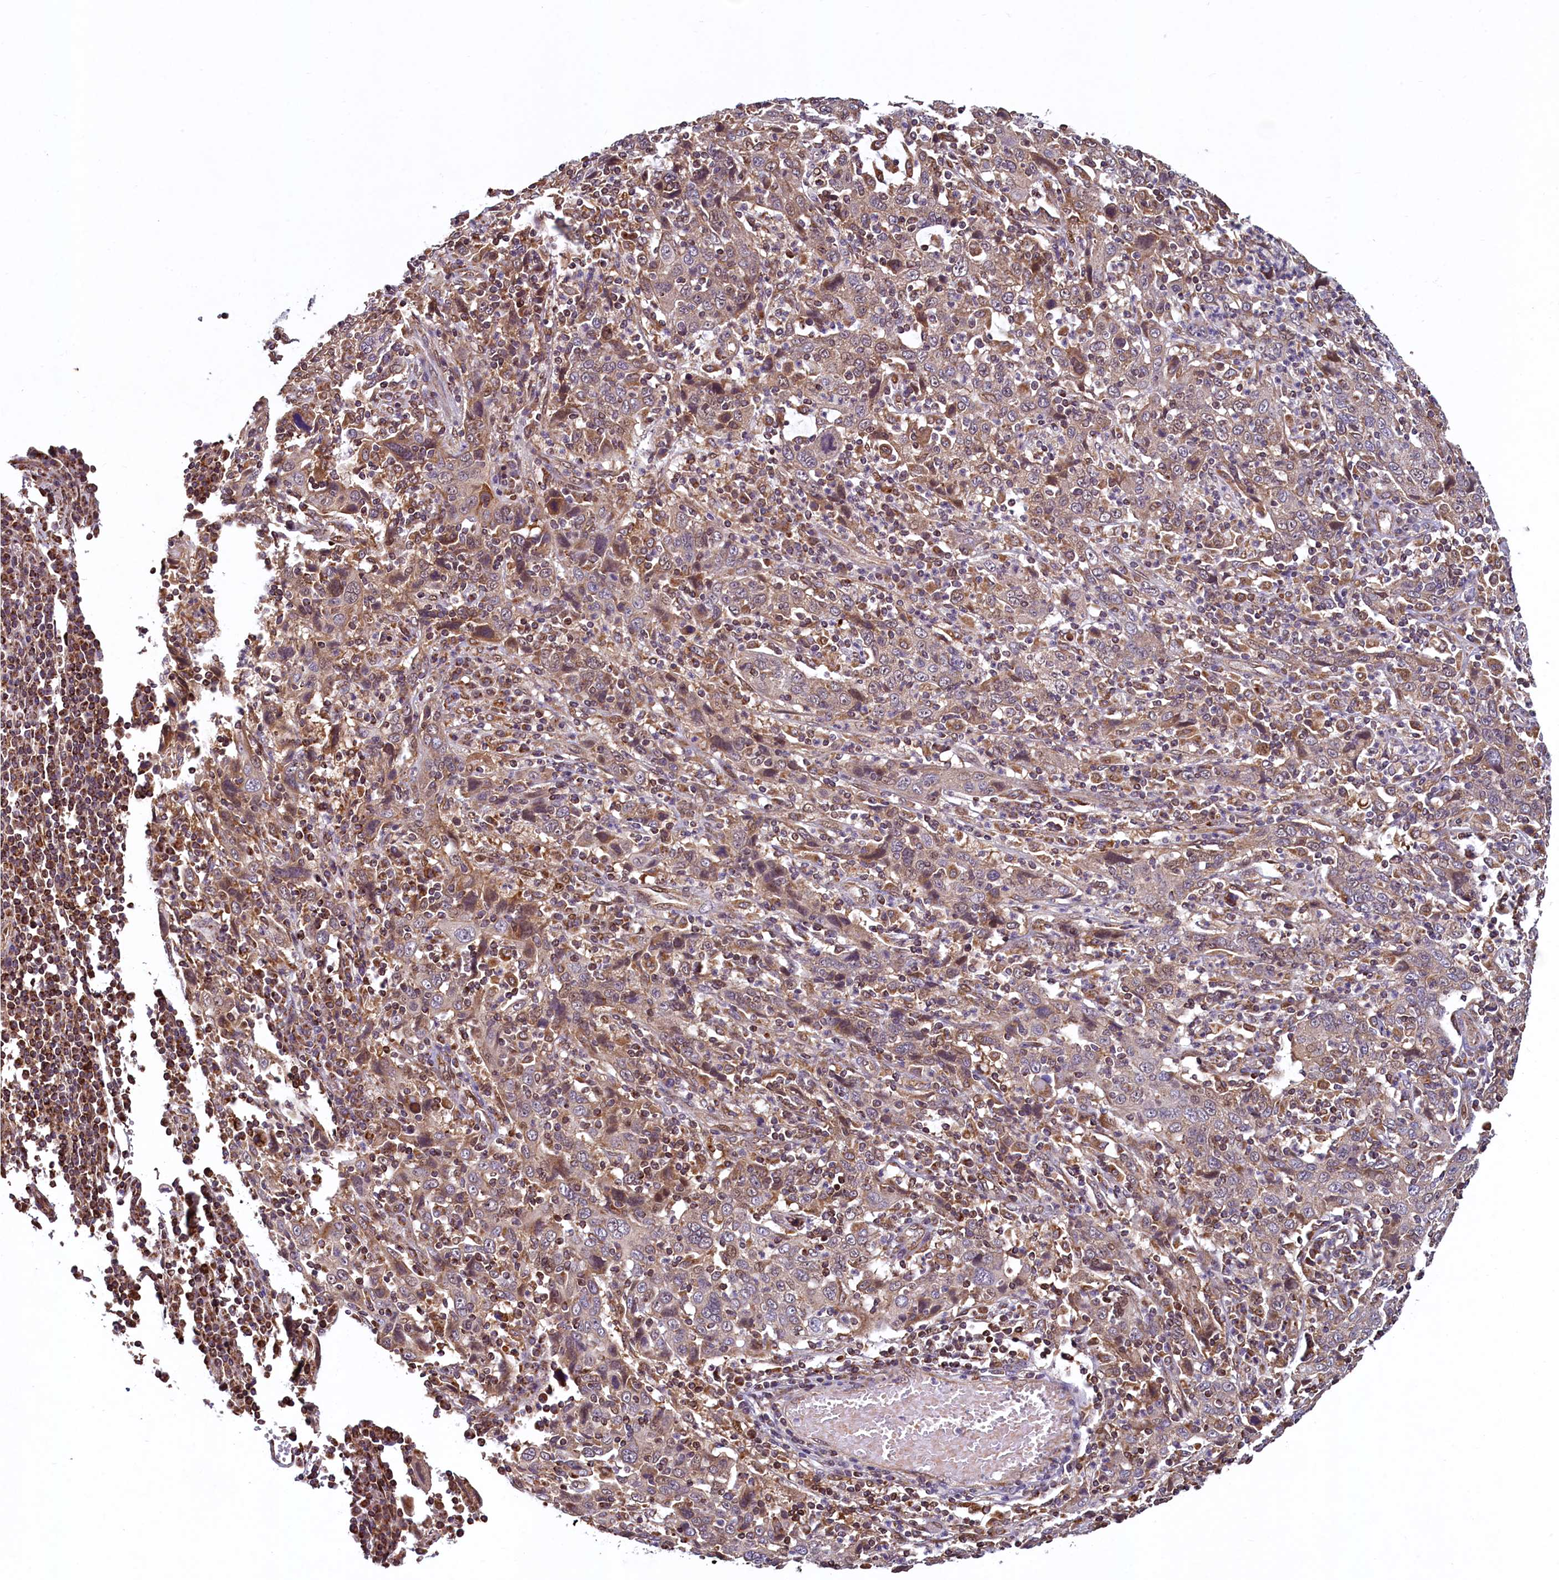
{"staining": {"intensity": "weak", "quantity": ">75%", "location": "cytoplasmic/membranous"}, "tissue": "cervical cancer", "cell_type": "Tumor cells", "image_type": "cancer", "snomed": [{"axis": "morphology", "description": "Squamous cell carcinoma, NOS"}, {"axis": "topography", "description": "Cervix"}], "caption": "Protein expression by immunohistochemistry (IHC) exhibits weak cytoplasmic/membranous staining in about >75% of tumor cells in squamous cell carcinoma (cervical). The protein of interest is stained brown, and the nuclei are stained in blue (DAB IHC with brightfield microscopy, high magnification).", "gene": "ZNF577", "patient": {"sex": "female", "age": 46}}